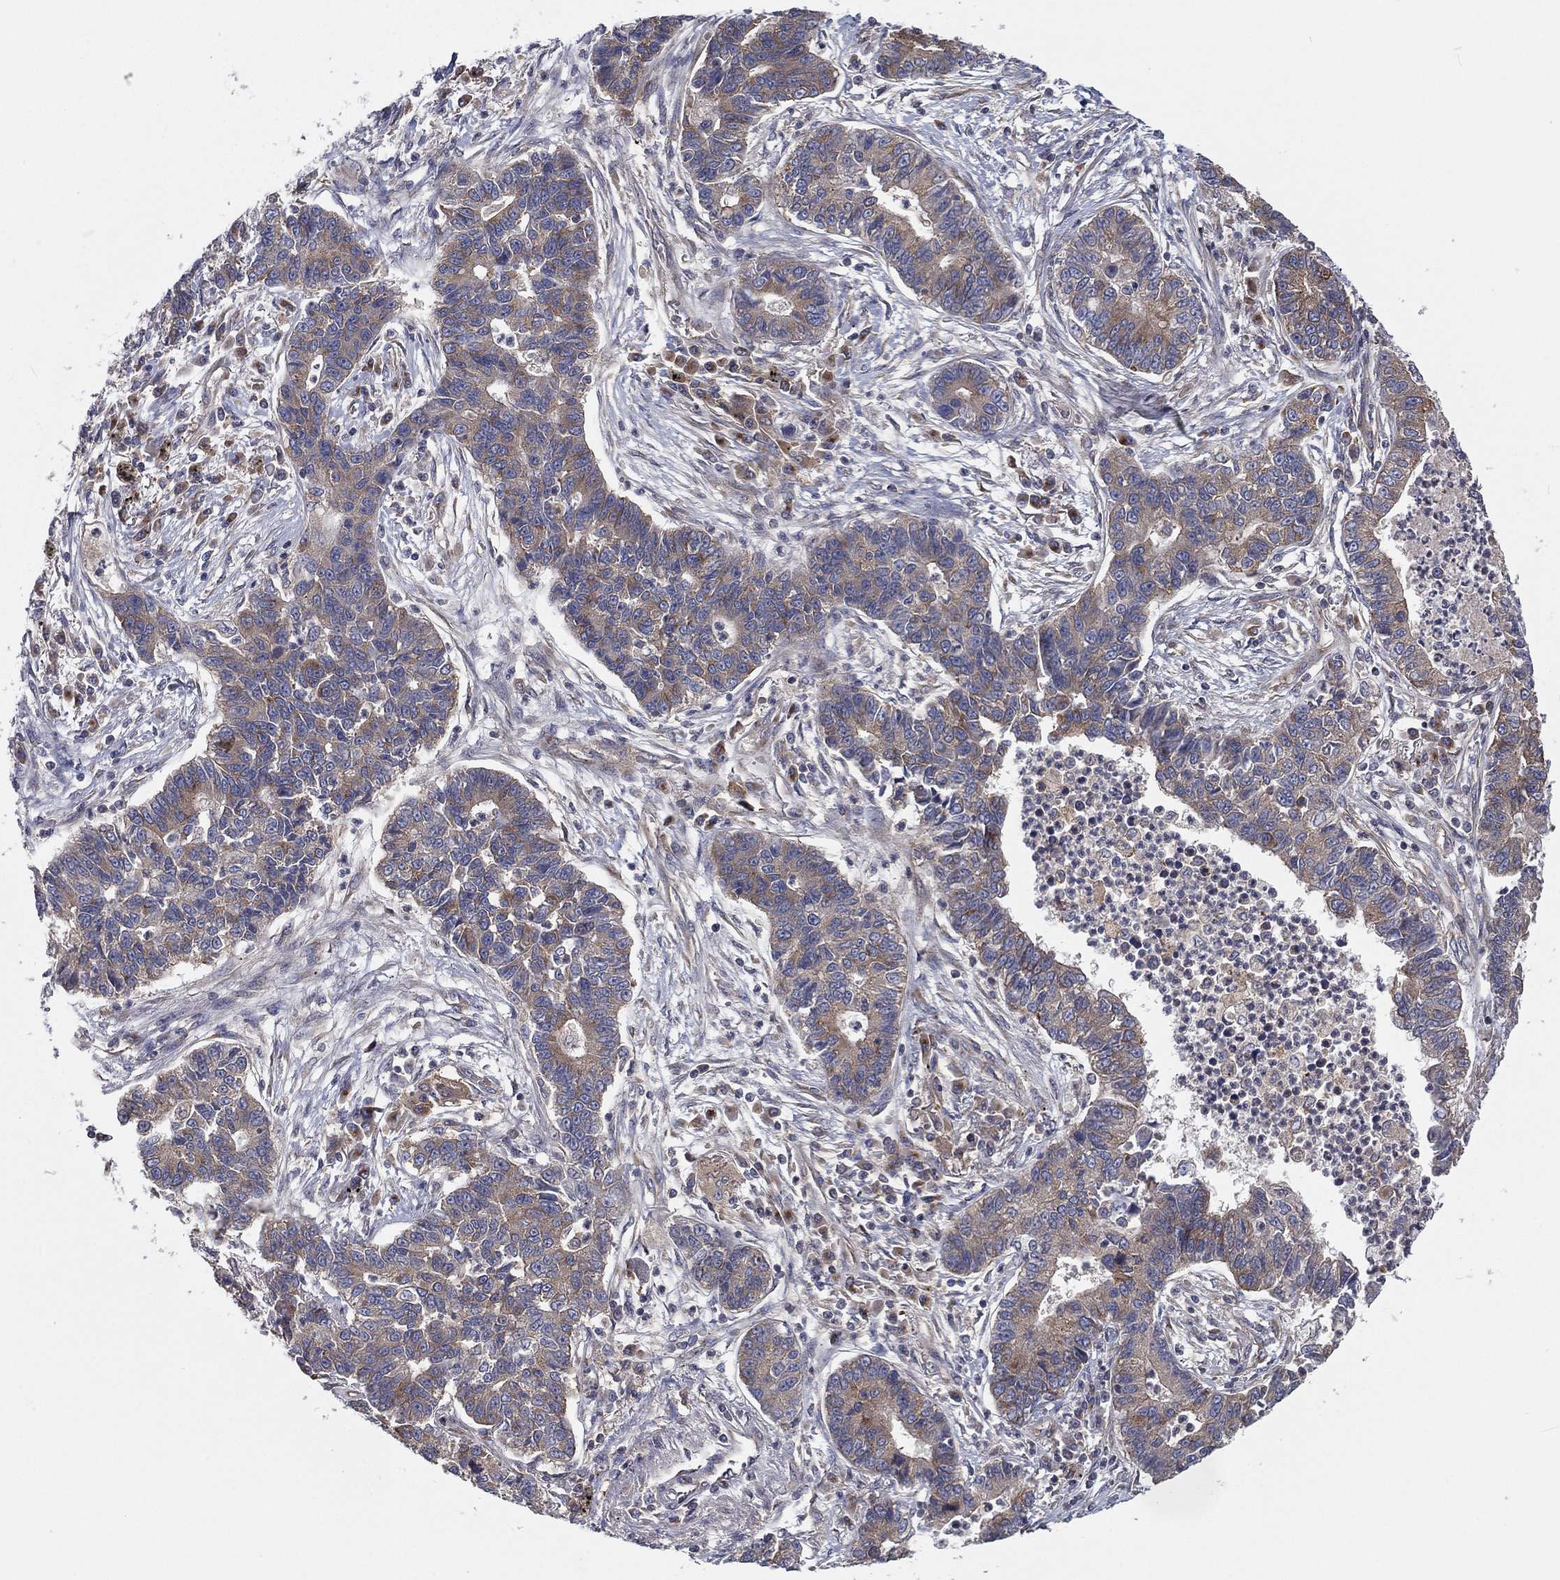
{"staining": {"intensity": "moderate", "quantity": "<25%", "location": "cytoplasmic/membranous"}, "tissue": "lung cancer", "cell_type": "Tumor cells", "image_type": "cancer", "snomed": [{"axis": "morphology", "description": "Adenocarcinoma, NOS"}, {"axis": "topography", "description": "Lung"}], "caption": "Immunohistochemistry of lung adenocarcinoma demonstrates low levels of moderate cytoplasmic/membranous staining in approximately <25% of tumor cells. (DAB = brown stain, brightfield microscopy at high magnification).", "gene": "EIF2B5", "patient": {"sex": "female", "age": 57}}